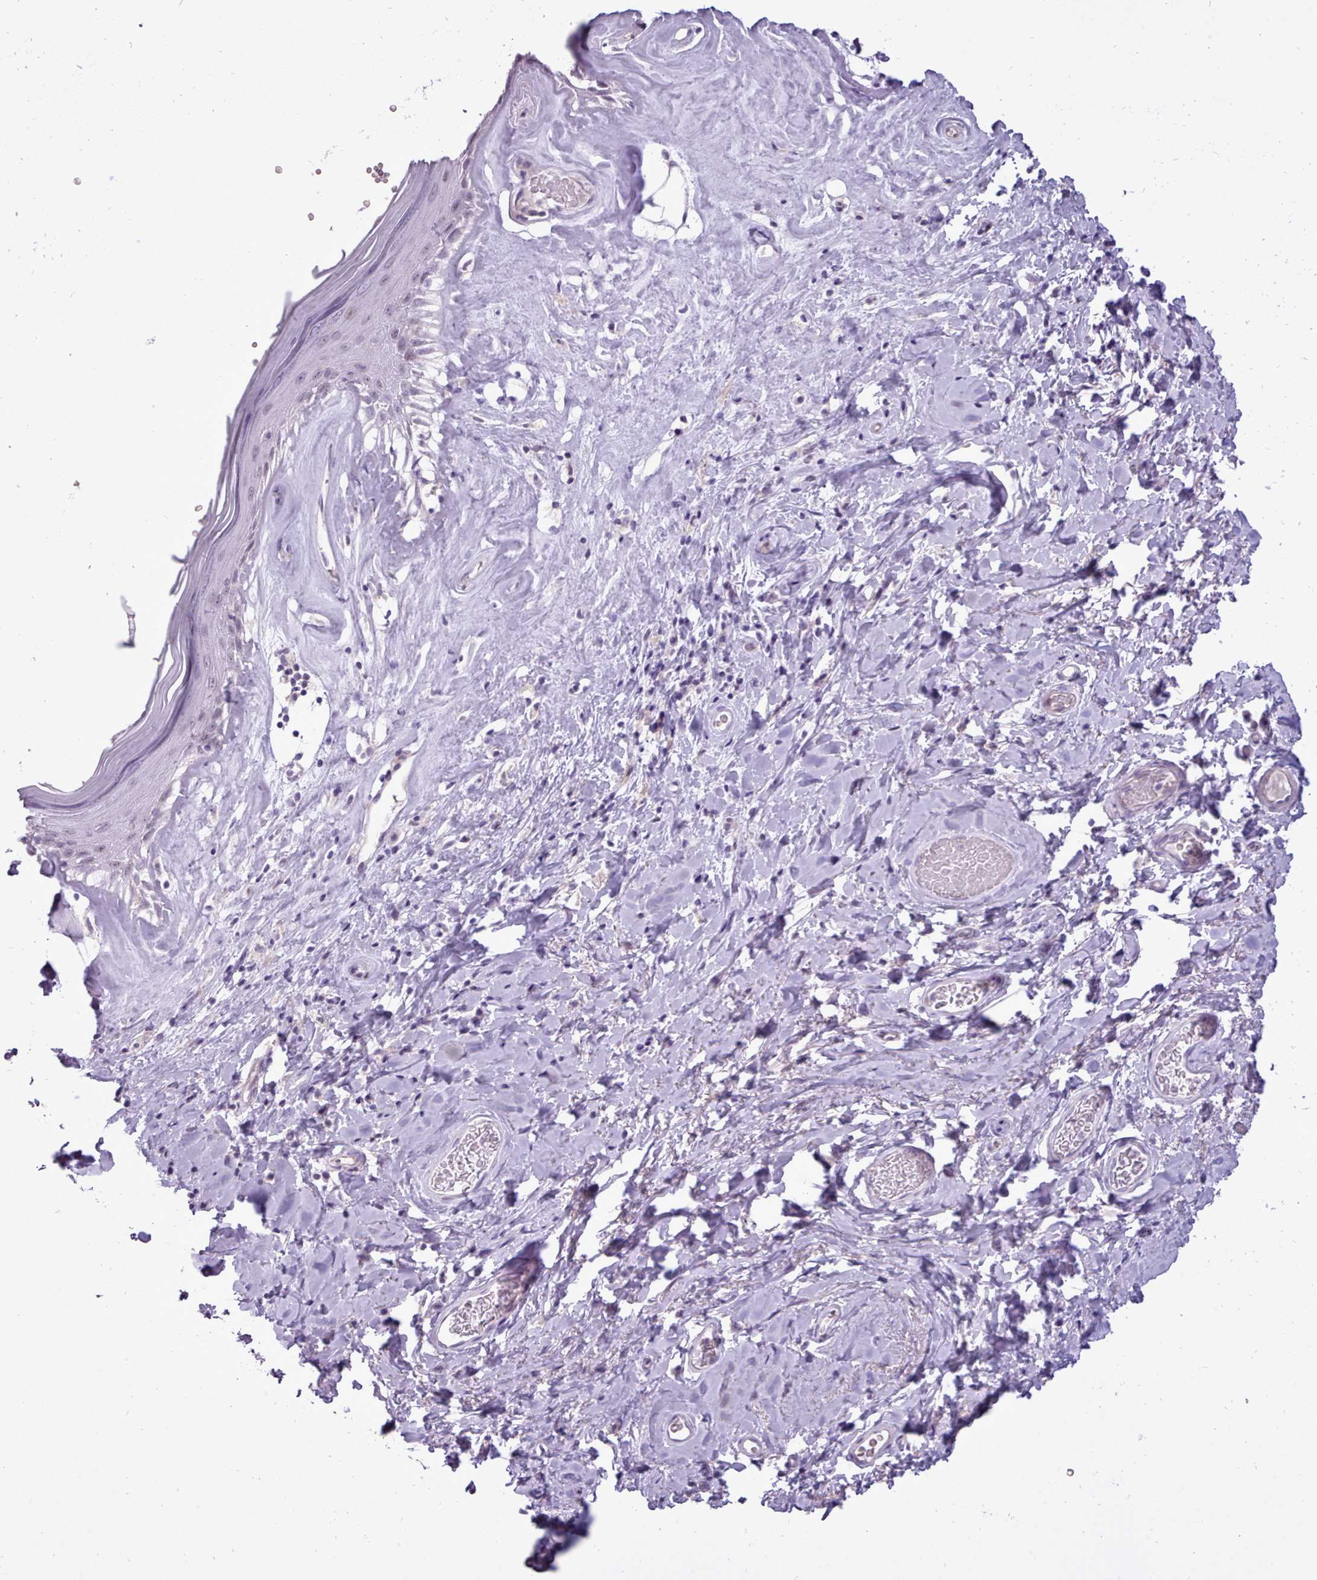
{"staining": {"intensity": "moderate", "quantity": "<25%", "location": "nuclear"}, "tissue": "skin", "cell_type": "Epidermal cells", "image_type": "normal", "snomed": [{"axis": "morphology", "description": "Normal tissue, NOS"}, {"axis": "morphology", "description": "Inflammation, NOS"}, {"axis": "topography", "description": "Vulva"}], "caption": "Immunohistochemical staining of benign human skin reveals moderate nuclear protein positivity in approximately <25% of epidermal cells. The staining was performed using DAB to visualize the protein expression in brown, while the nuclei were stained in blue with hematoxylin (Magnification: 20x).", "gene": "BDKRB2", "patient": {"sex": "female", "age": 86}}